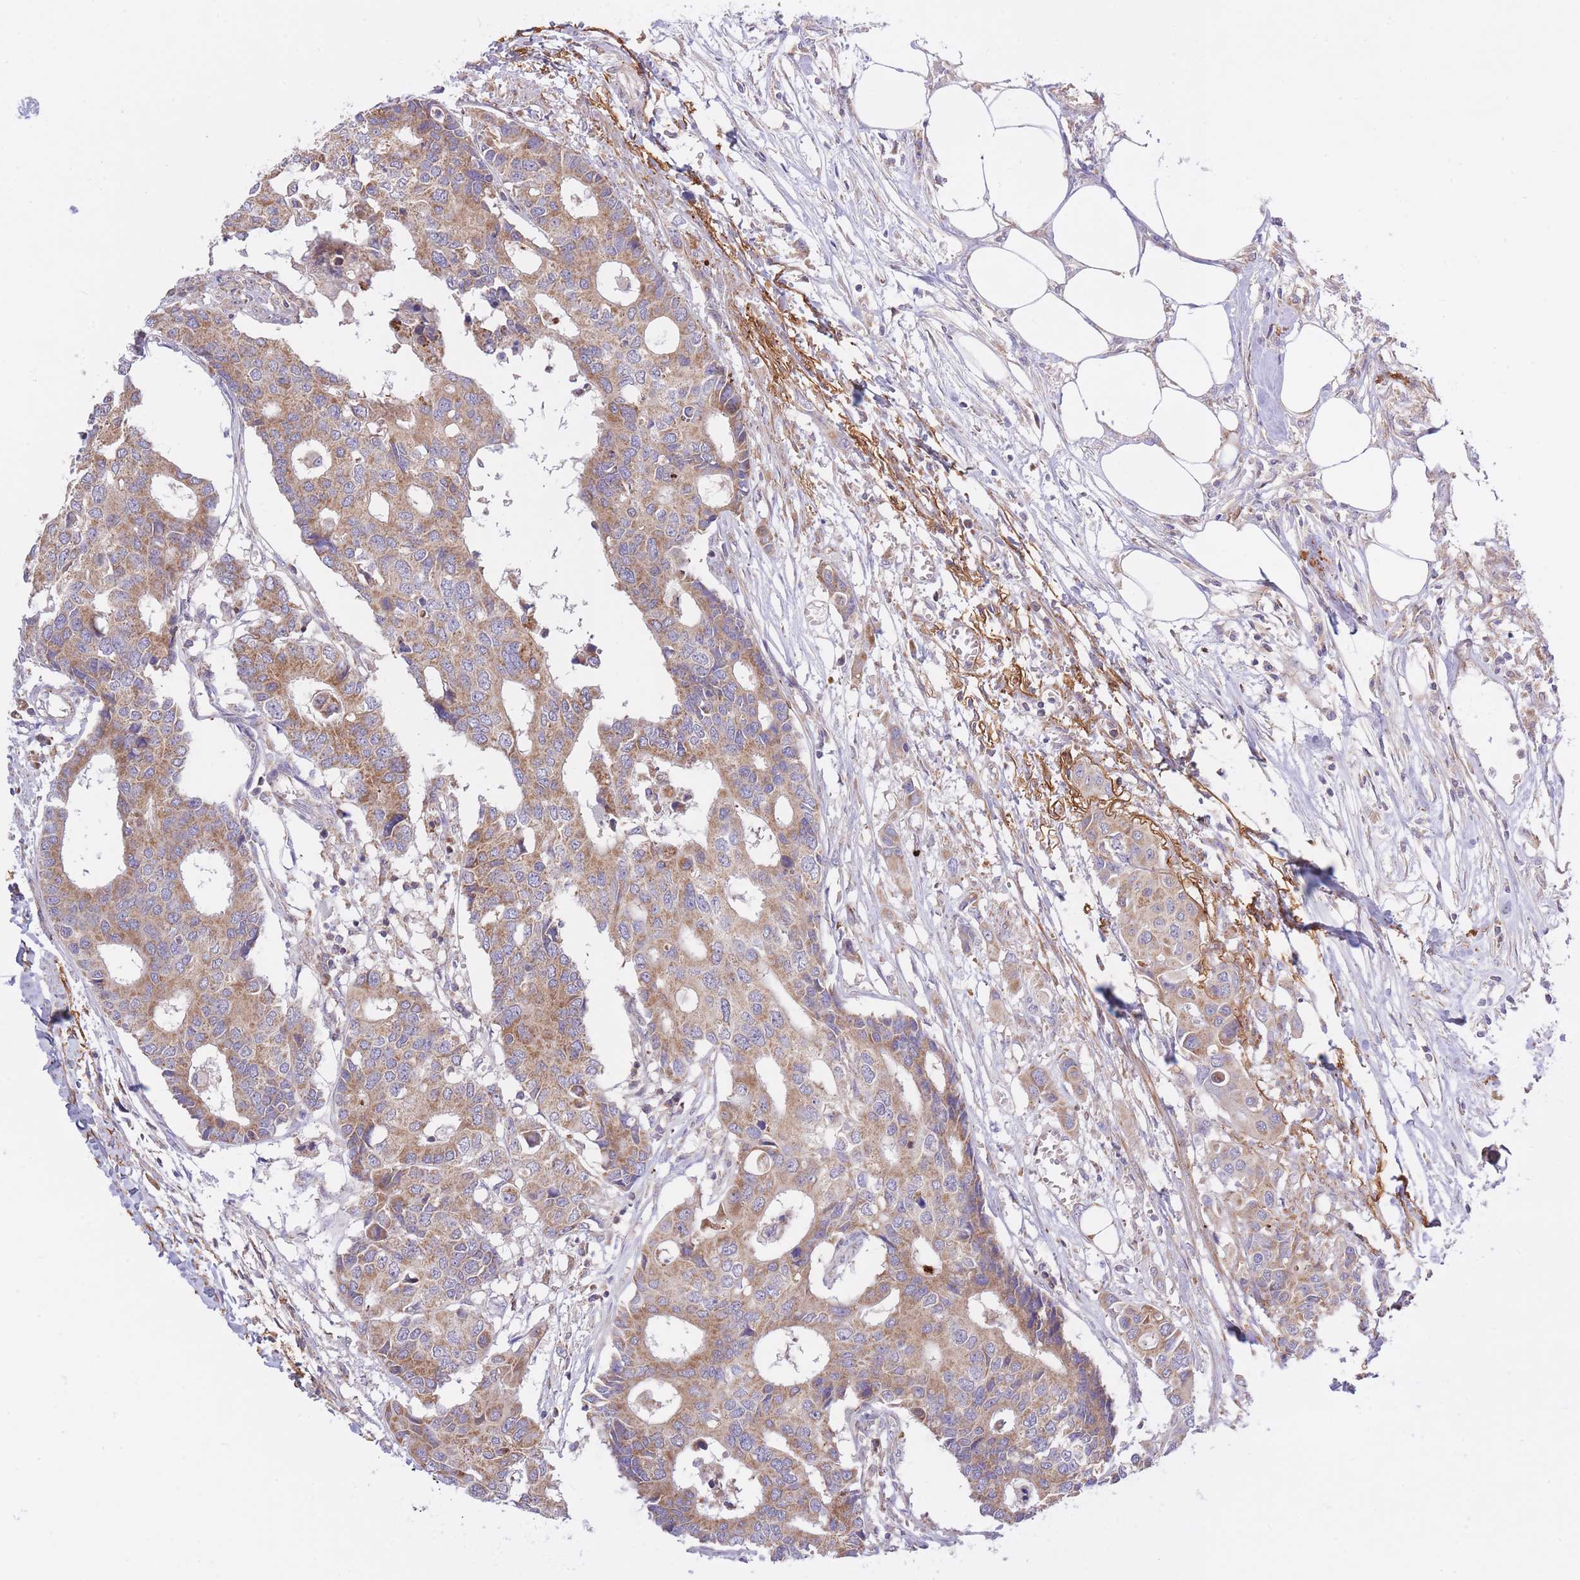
{"staining": {"intensity": "moderate", "quantity": "25%-75%", "location": "cytoplasmic/membranous"}, "tissue": "colorectal cancer", "cell_type": "Tumor cells", "image_type": "cancer", "snomed": [{"axis": "morphology", "description": "Adenocarcinoma, NOS"}, {"axis": "topography", "description": "Colon"}], "caption": "A brown stain labels moderate cytoplasmic/membranous positivity of a protein in human adenocarcinoma (colorectal) tumor cells.", "gene": "ATP13A2", "patient": {"sex": "male", "age": 77}}